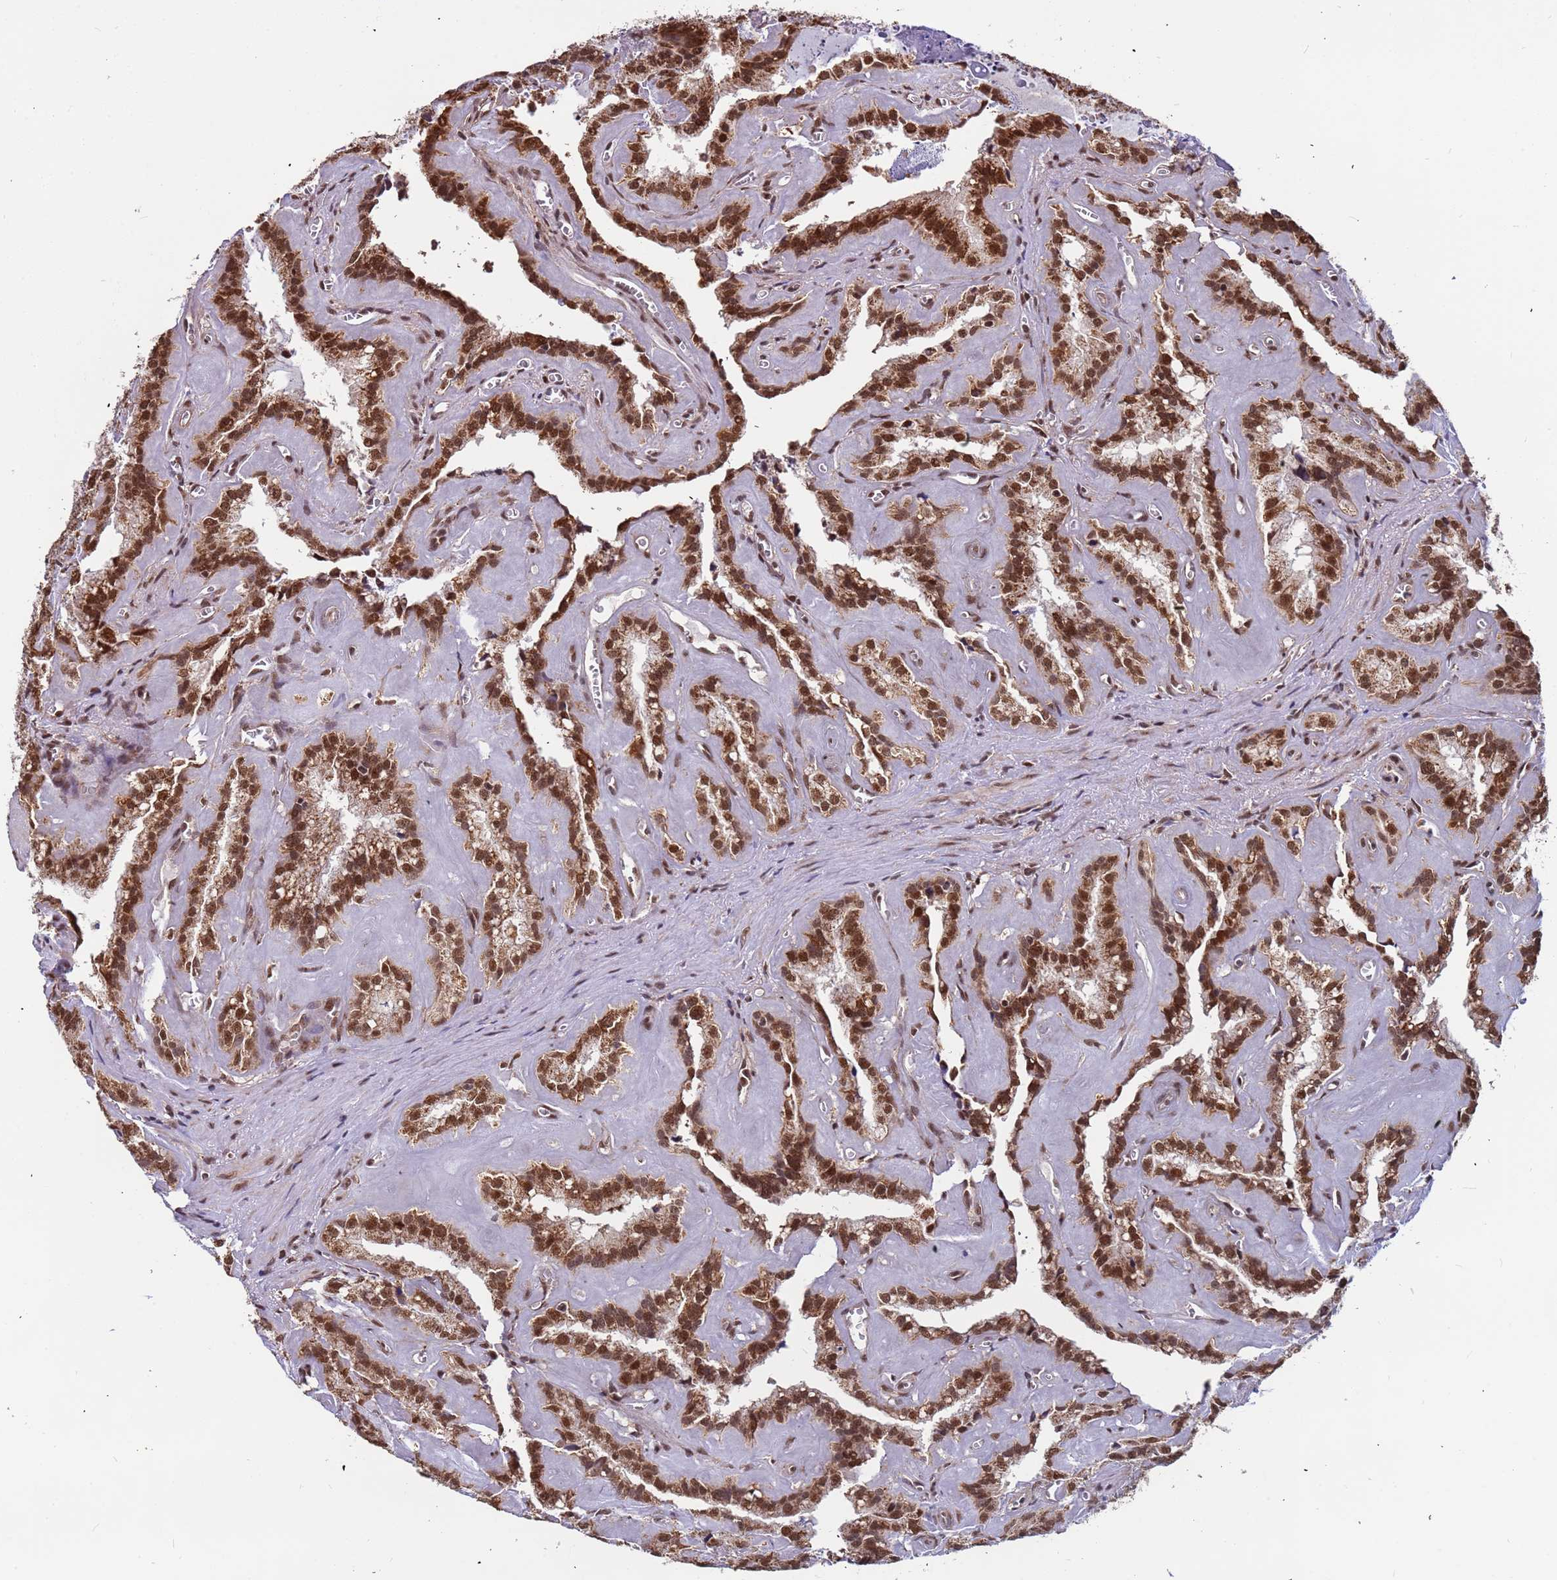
{"staining": {"intensity": "strong", "quantity": ">75%", "location": "cytoplasmic/membranous,nuclear"}, "tissue": "seminal vesicle", "cell_type": "Glandular cells", "image_type": "normal", "snomed": [{"axis": "morphology", "description": "Normal tissue, NOS"}, {"axis": "topography", "description": "Prostate"}, {"axis": "topography", "description": "Seminal veicle"}], "caption": "Immunohistochemistry histopathology image of normal human seminal vesicle stained for a protein (brown), which demonstrates high levels of strong cytoplasmic/membranous,nuclear expression in about >75% of glandular cells.", "gene": "DENND2B", "patient": {"sex": "male", "age": 59}}